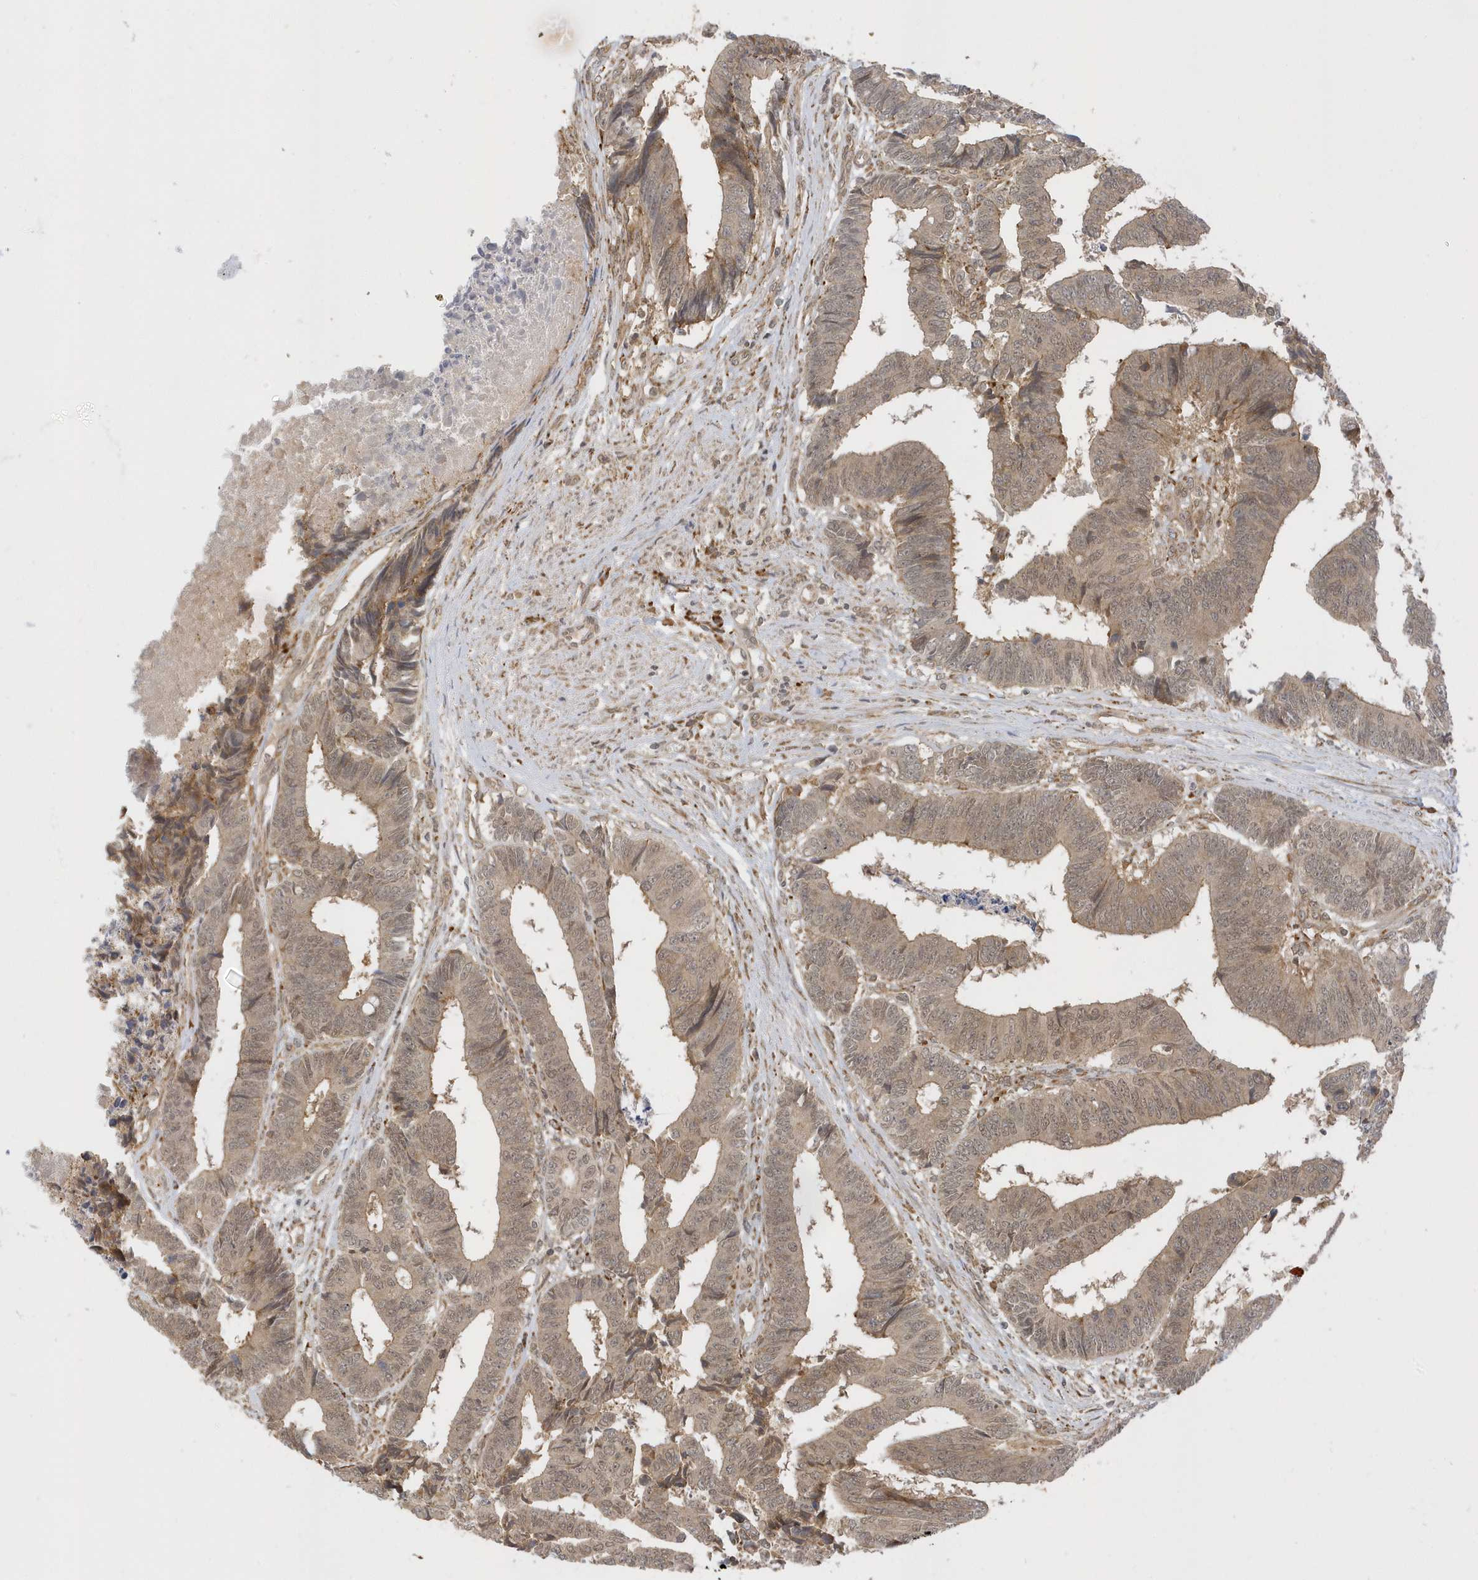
{"staining": {"intensity": "weak", "quantity": ">75%", "location": "cytoplasmic/membranous,nuclear"}, "tissue": "colorectal cancer", "cell_type": "Tumor cells", "image_type": "cancer", "snomed": [{"axis": "morphology", "description": "Adenocarcinoma, NOS"}, {"axis": "topography", "description": "Rectum"}], "caption": "Colorectal cancer (adenocarcinoma) tissue demonstrates weak cytoplasmic/membranous and nuclear staining in about >75% of tumor cells", "gene": "METTL21A", "patient": {"sex": "male", "age": 84}}